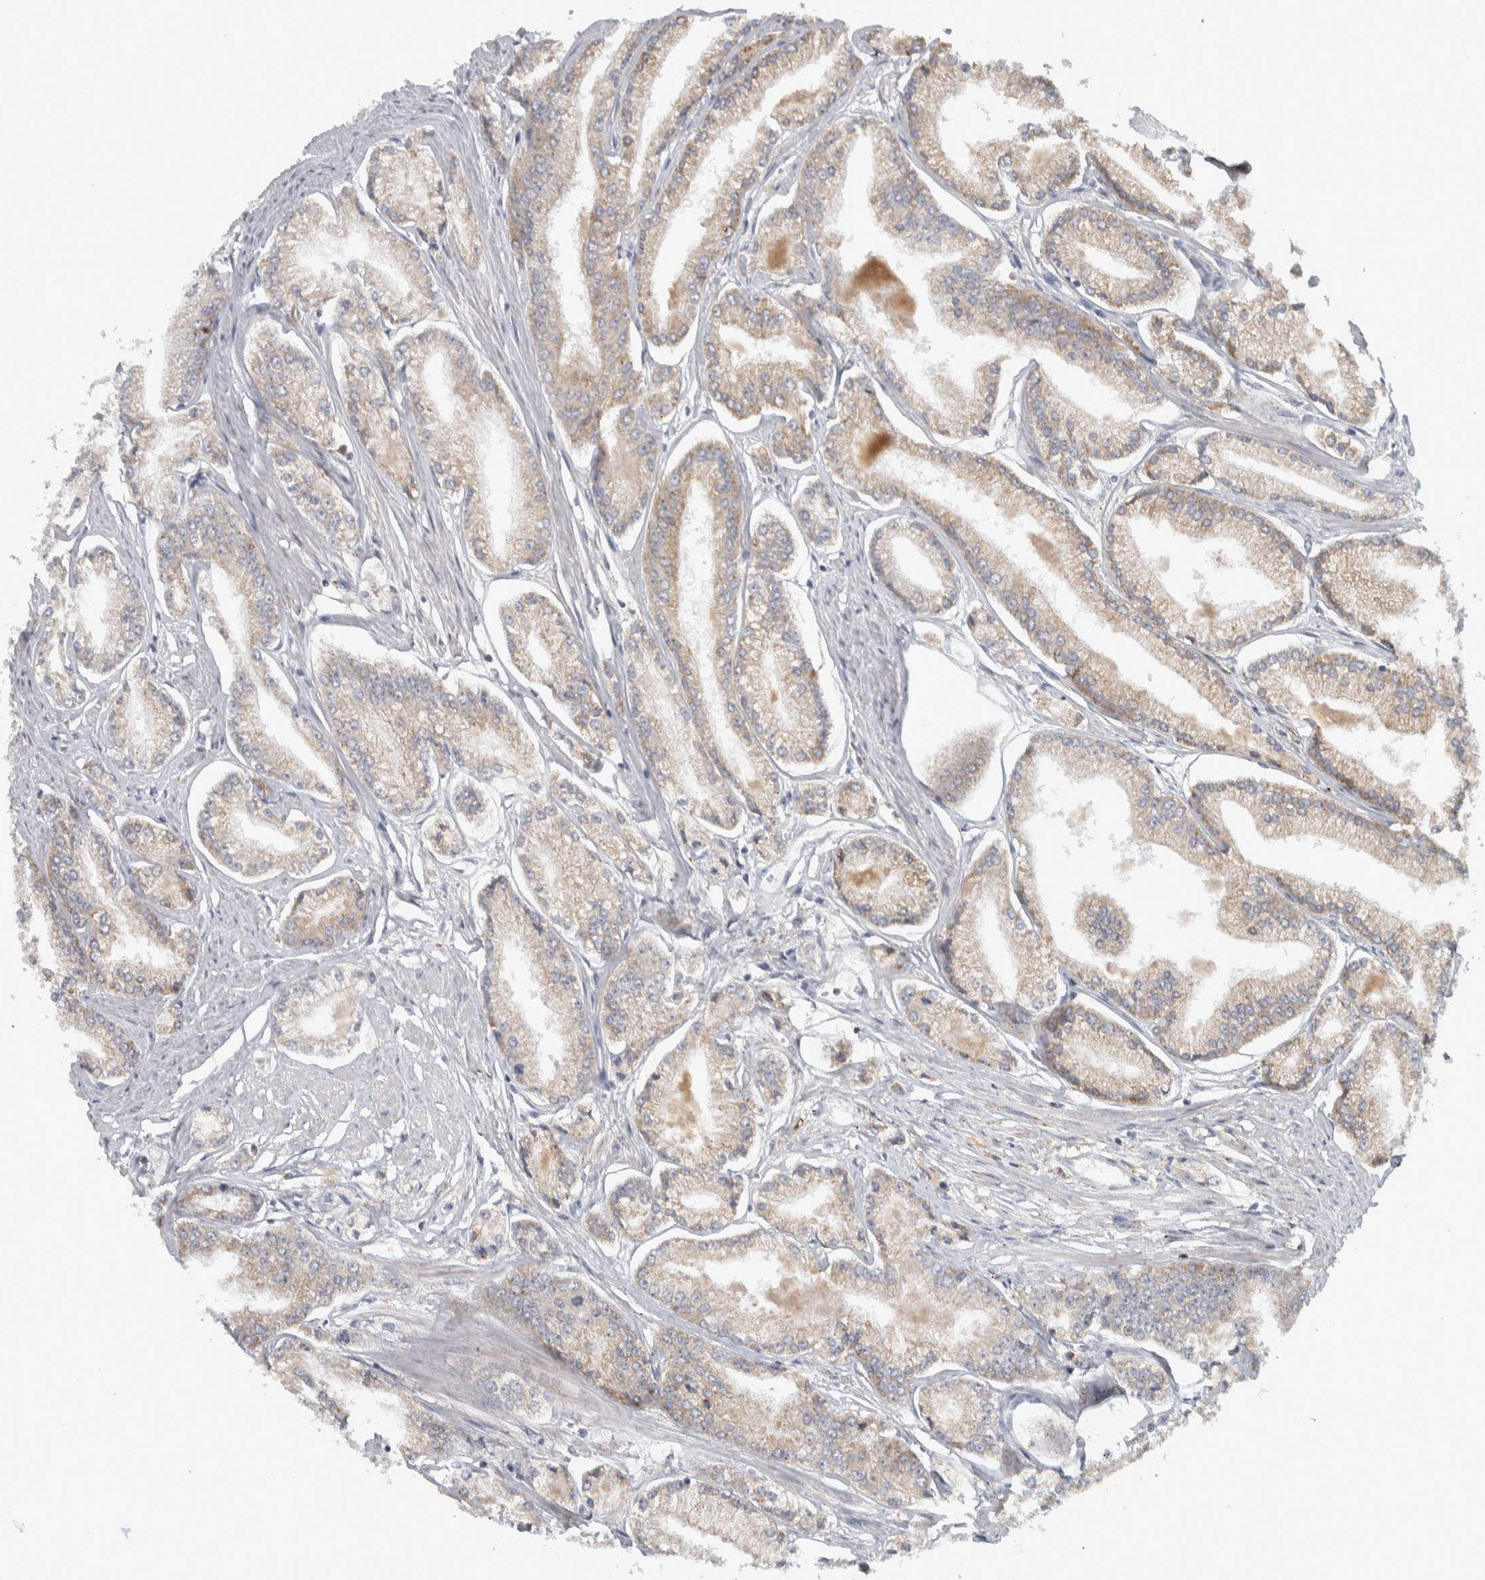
{"staining": {"intensity": "weak", "quantity": ">75%", "location": "cytoplasmic/membranous"}, "tissue": "prostate cancer", "cell_type": "Tumor cells", "image_type": "cancer", "snomed": [{"axis": "morphology", "description": "Adenocarcinoma, Low grade"}, {"axis": "topography", "description": "Prostate"}], "caption": "High-magnification brightfield microscopy of adenocarcinoma (low-grade) (prostate) stained with DAB (brown) and counterstained with hematoxylin (blue). tumor cells exhibit weak cytoplasmic/membranous staining is present in about>75% of cells.", "gene": "ADPRM", "patient": {"sex": "male", "age": 52}}